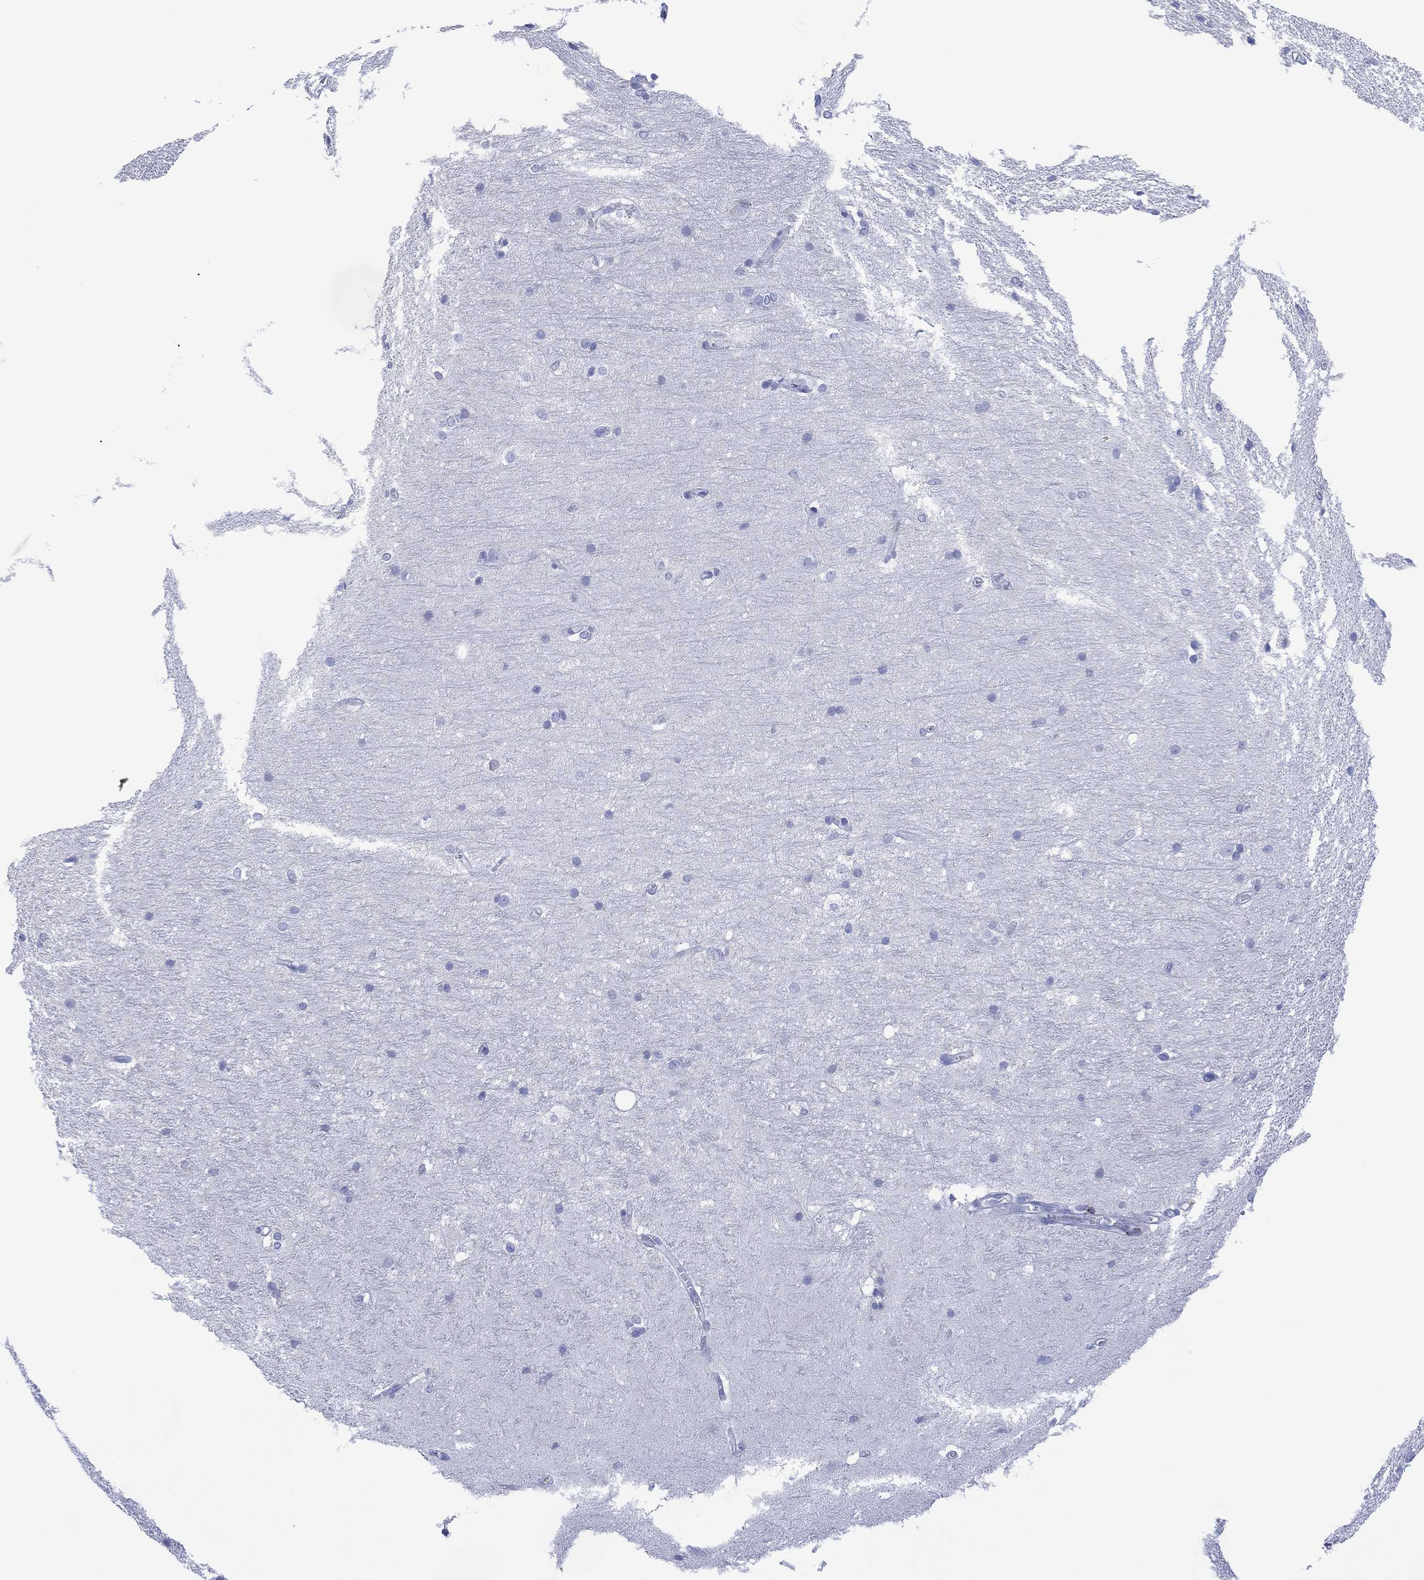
{"staining": {"intensity": "negative", "quantity": "none", "location": "none"}, "tissue": "hippocampus", "cell_type": "Glial cells", "image_type": "normal", "snomed": [{"axis": "morphology", "description": "Normal tissue, NOS"}, {"axis": "topography", "description": "Cerebral cortex"}, {"axis": "topography", "description": "Hippocampus"}], "caption": "This is an IHC photomicrograph of unremarkable human hippocampus. There is no staining in glial cells.", "gene": "DPP4", "patient": {"sex": "female", "age": 19}}